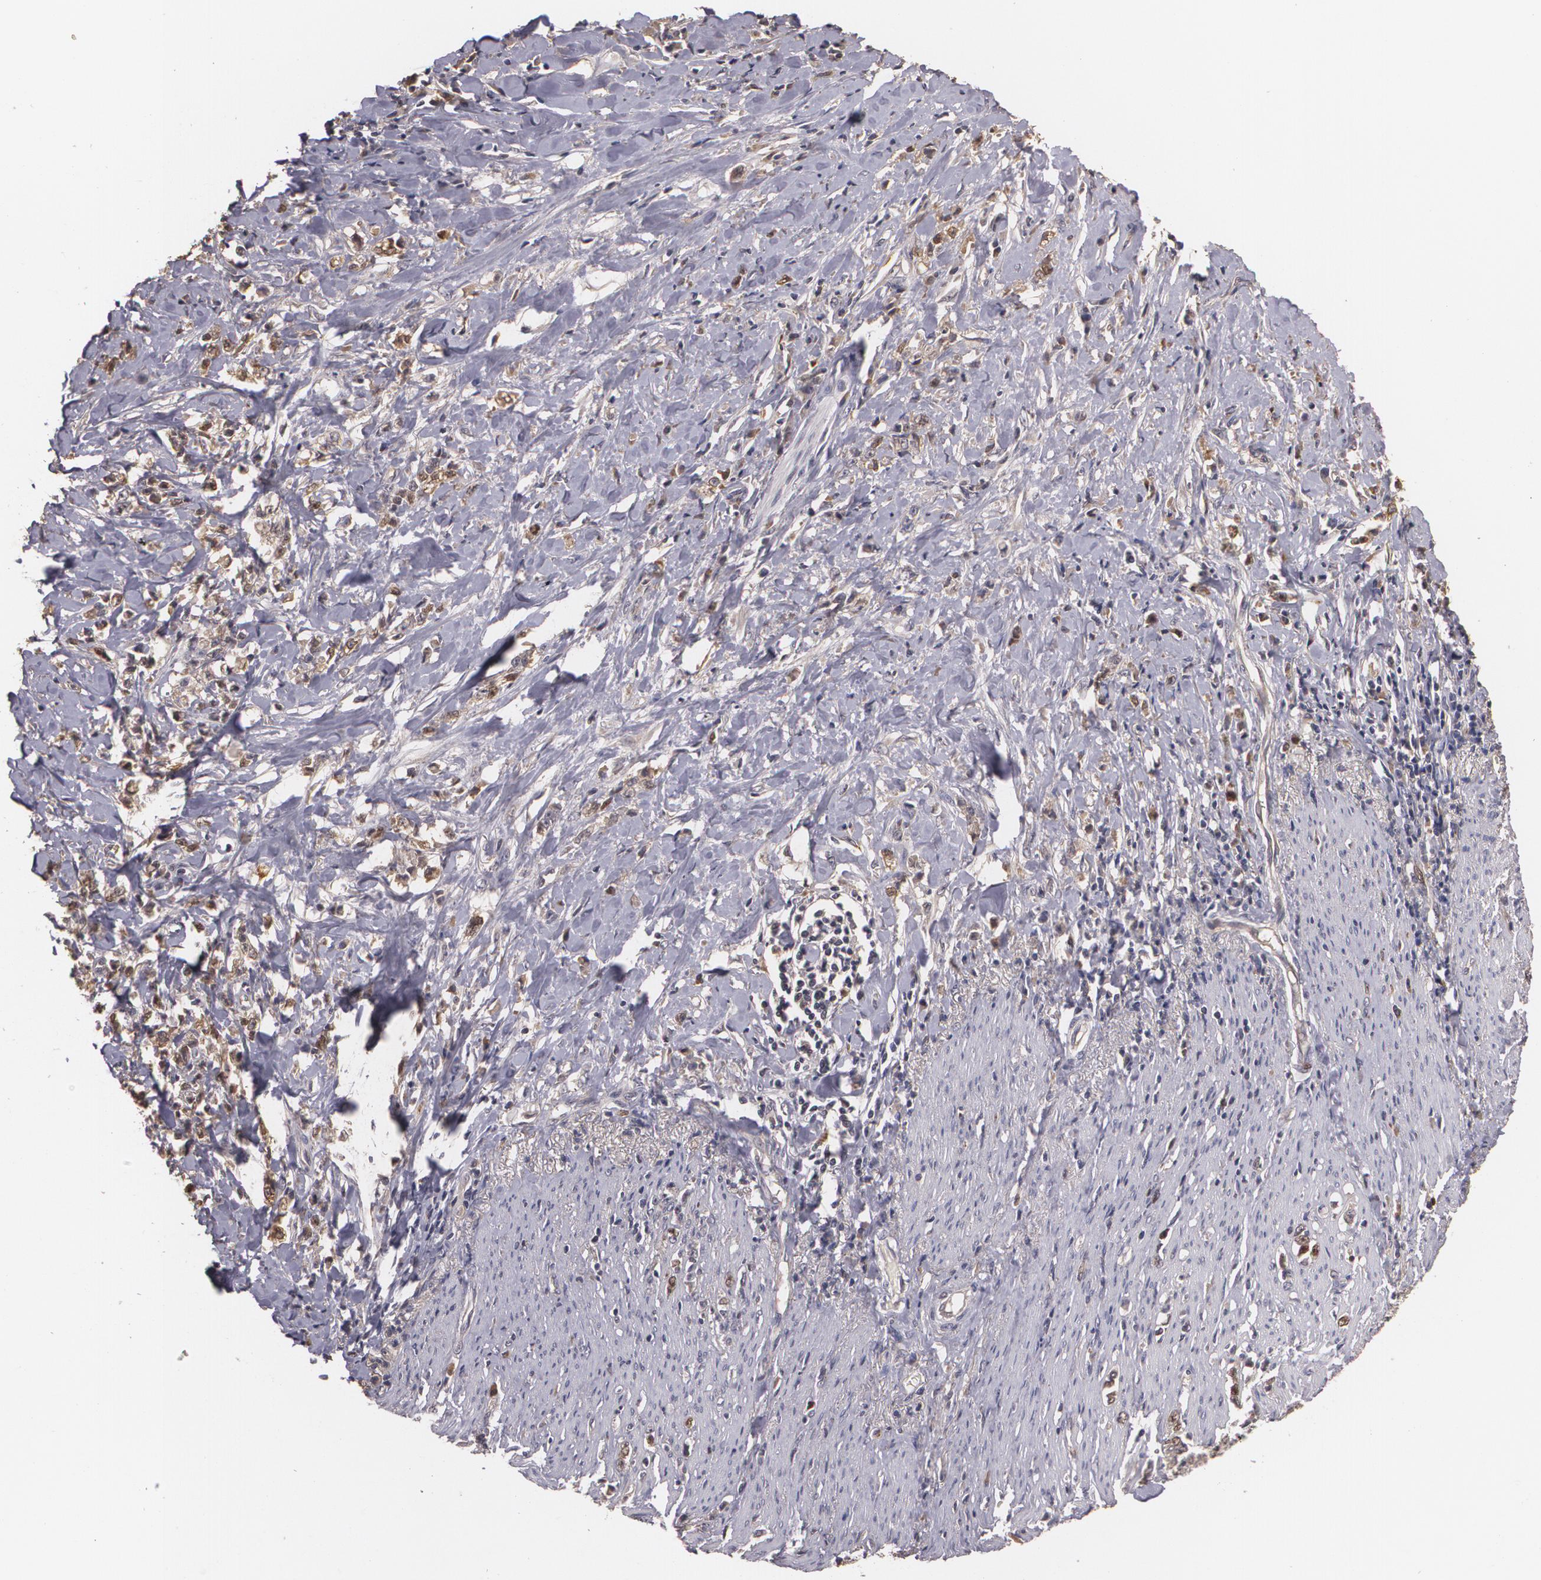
{"staining": {"intensity": "moderate", "quantity": "25%-75%", "location": "nuclear"}, "tissue": "stomach cancer", "cell_type": "Tumor cells", "image_type": "cancer", "snomed": [{"axis": "morphology", "description": "Adenocarcinoma, NOS"}, {"axis": "topography", "description": "Stomach, lower"}], "caption": "Protein analysis of adenocarcinoma (stomach) tissue displays moderate nuclear staining in approximately 25%-75% of tumor cells. (DAB IHC, brown staining for protein, blue staining for nuclei).", "gene": "BRCA1", "patient": {"sex": "male", "age": 88}}